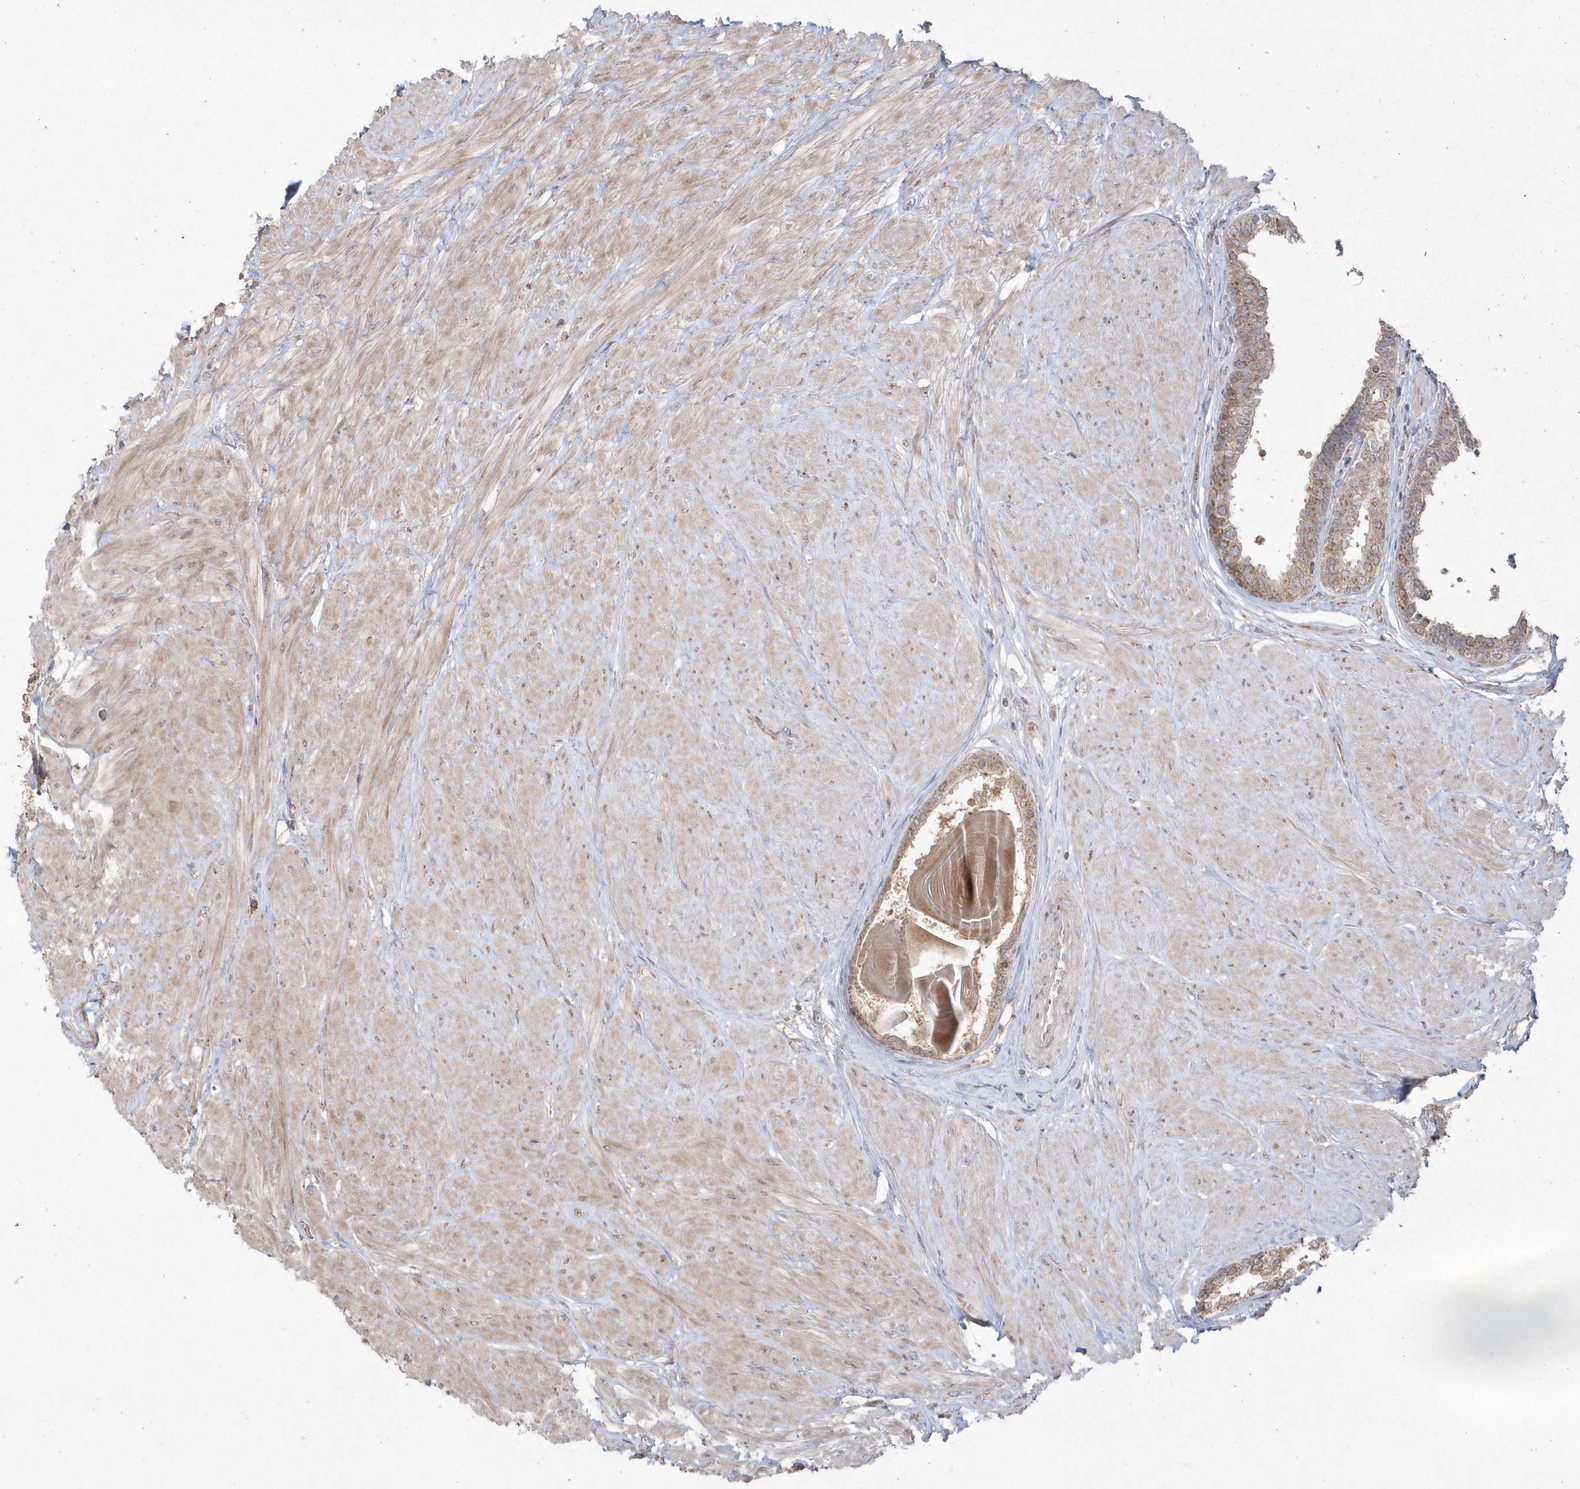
{"staining": {"intensity": "moderate", "quantity": ">75%", "location": "cytoplasmic/membranous"}, "tissue": "prostate", "cell_type": "Glandular cells", "image_type": "normal", "snomed": [{"axis": "morphology", "description": "Normal tissue, NOS"}, {"axis": "topography", "description": "Prostate"}], "caption": "This micrograph reveals IHC staining of benign prostate, with medium moderate cytoplasmic/membranous positivity in about >75% of glandular cells.", "gene": "GEMIN6", "patient": {"sex": "male", "age": 48}}